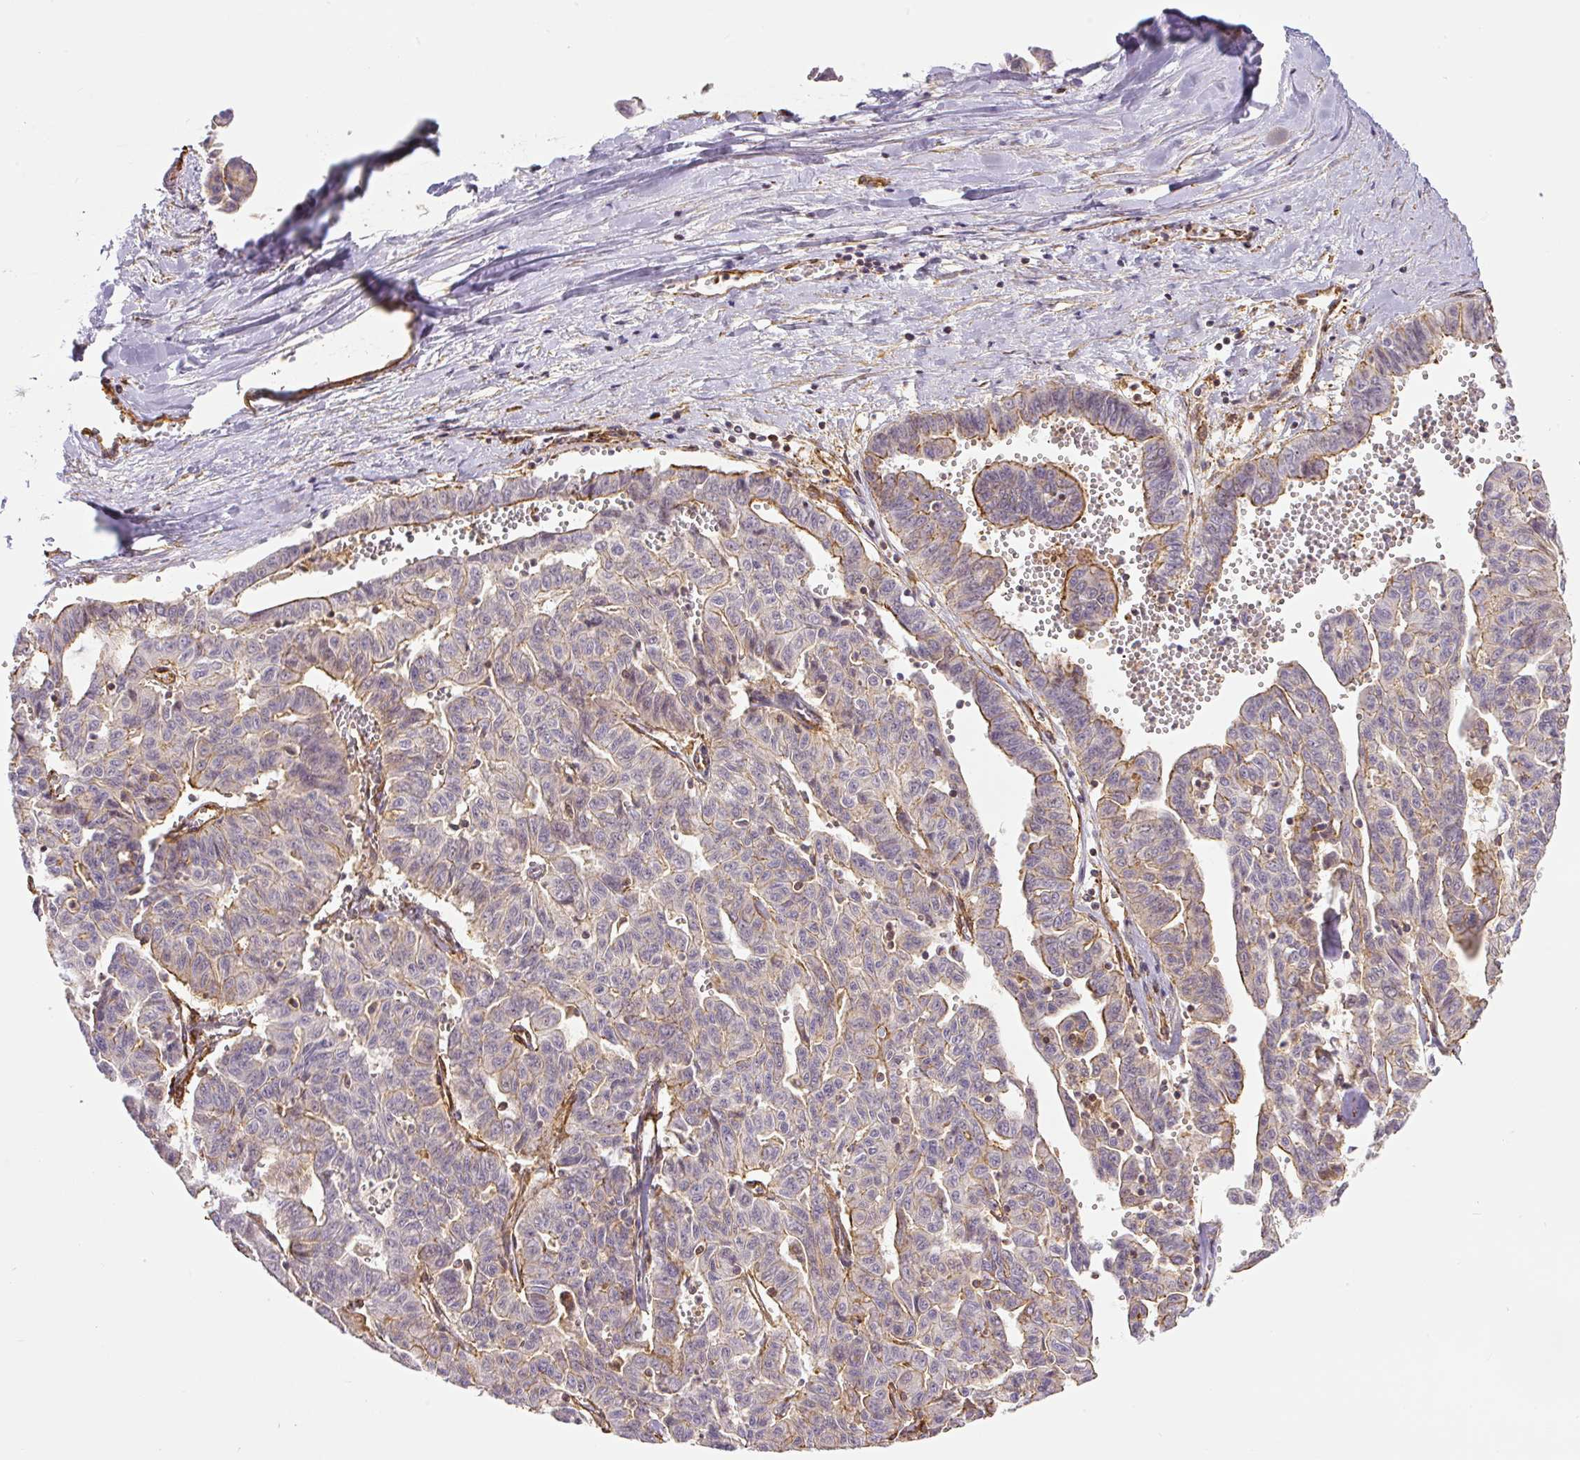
{"staining": {"intensity": "weak", "quantity": "<25%", "location": "cytoplasmic/membranous"}, "tissue": "liver cancer", "cell_type": "Tumor cells", "image_type": "cancer", "snomed": [{"axis": "morphology", "description": "Cholangiocarcinoma"}, {"axis": "topography", "description": "Liver"}], "caption": "Immunohistochemistry (IHC) micrograph of human liver cholangiocarcinoma stained for a protein (brown), which demonstrates no expression in tumor cells. (Stains: DAB immunohistochemistry (IHC) with hematoxylin counter stain, Microscopy: brightfield microscopy at high magnification).", "gene": "MYL12A", "patient": {"sex": "female", "age": 77}}